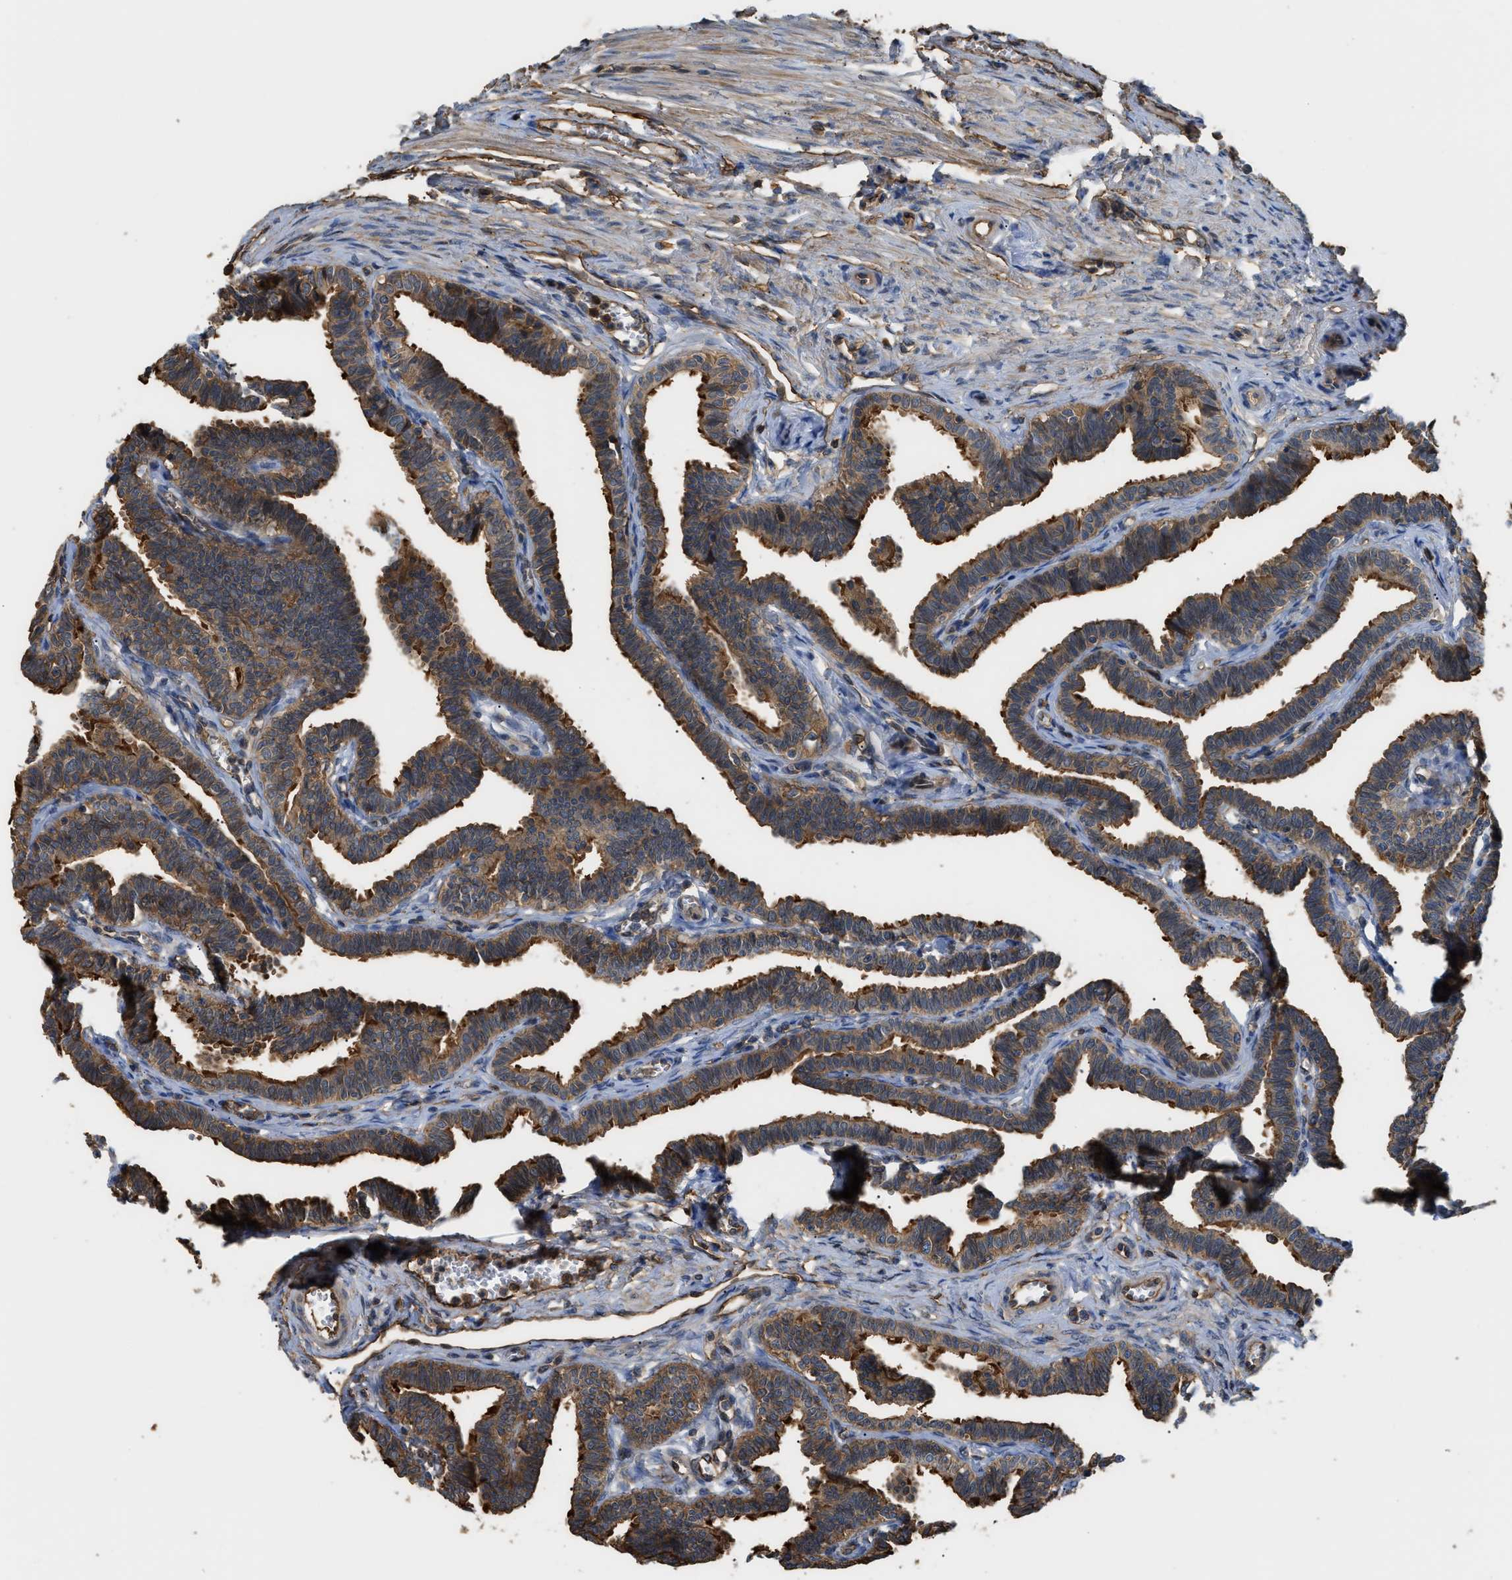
{"staining": {"intensity": "moderate", "quantity": ">75%", "location": "cytoplasmic/membranous"}, "tissue": "fallopian tube", "cell_type": "Glandular cells", "image_type": "normal", "snomed": [{"axis": "morphology", "description": "Normal tissue, NOS"}, {"axis": "topography", "description": "Fallopian tube"}, {"axis": "topography", "description": "Ovary"}], "caption": "The micrograph demonstrates staining of normal fallopian tube, revealing moderate cytoplasmic/membranous protein staining (brown color) within glandular cells.", "gene": "DDHD2", "patient": {"sex": "female", "age": 23}}